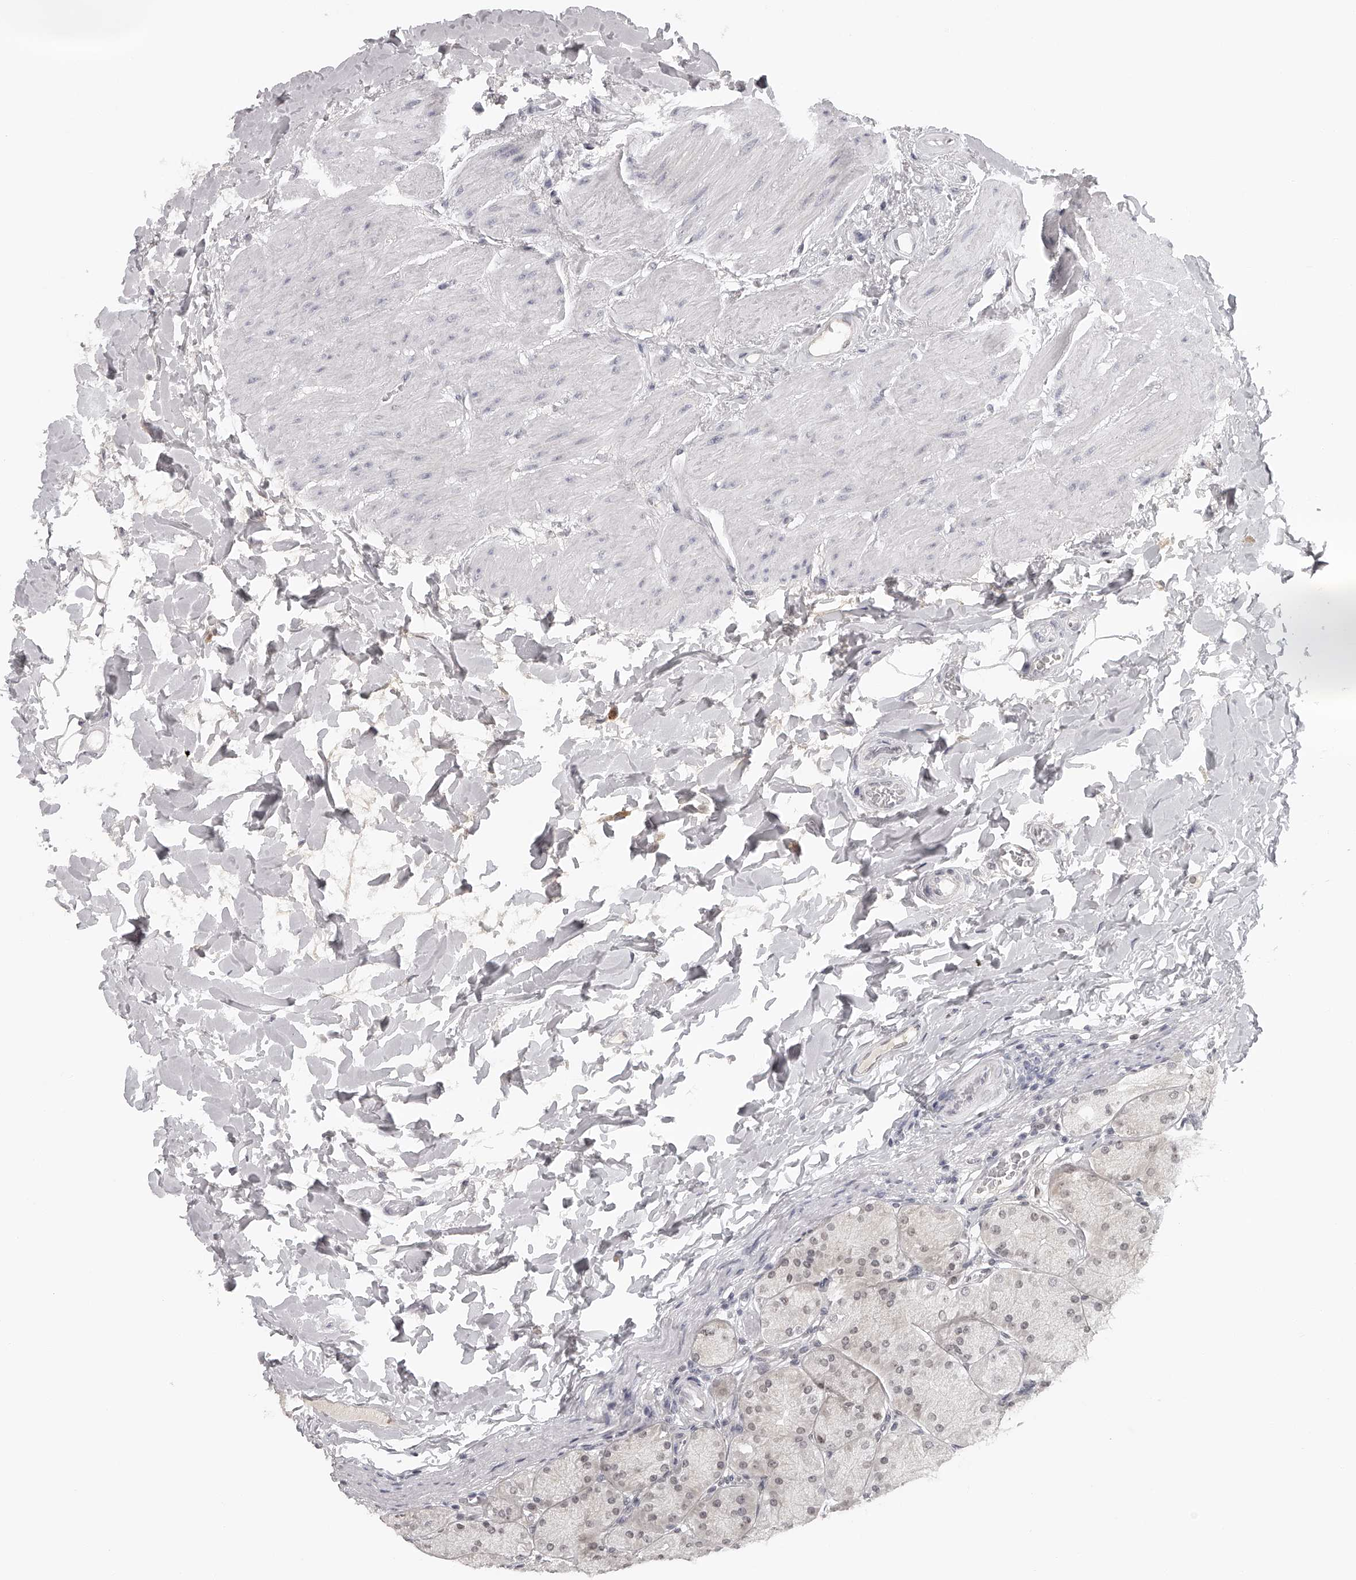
{"staining": {"intensity": "moderate", "quantity": ">75%", "location": "cytoplasmic/membranous"}, "tissue": "stomach", "cell_type": "Glandular cells", "image_type": "normal", "snomed": [{"axis": "morphology", "description": "Normal tissue, NOS"}, {"axis": "topography", "description": "Stomach, upper"}], "caption": "Immunohistochemistry staining of normal stomach, which reveals medium levels of moderate cytoplasmic/membranous expression in approximately >75% of glandular cells indicating moderate cytoplasmic/membranous protein expression. The staining was performed using DAB (brown) for protein detection and nuclei were counterstained in hematoxylin (blue).", "gene": "RNF220", "patient": {"sex": "female", "age": 56}}